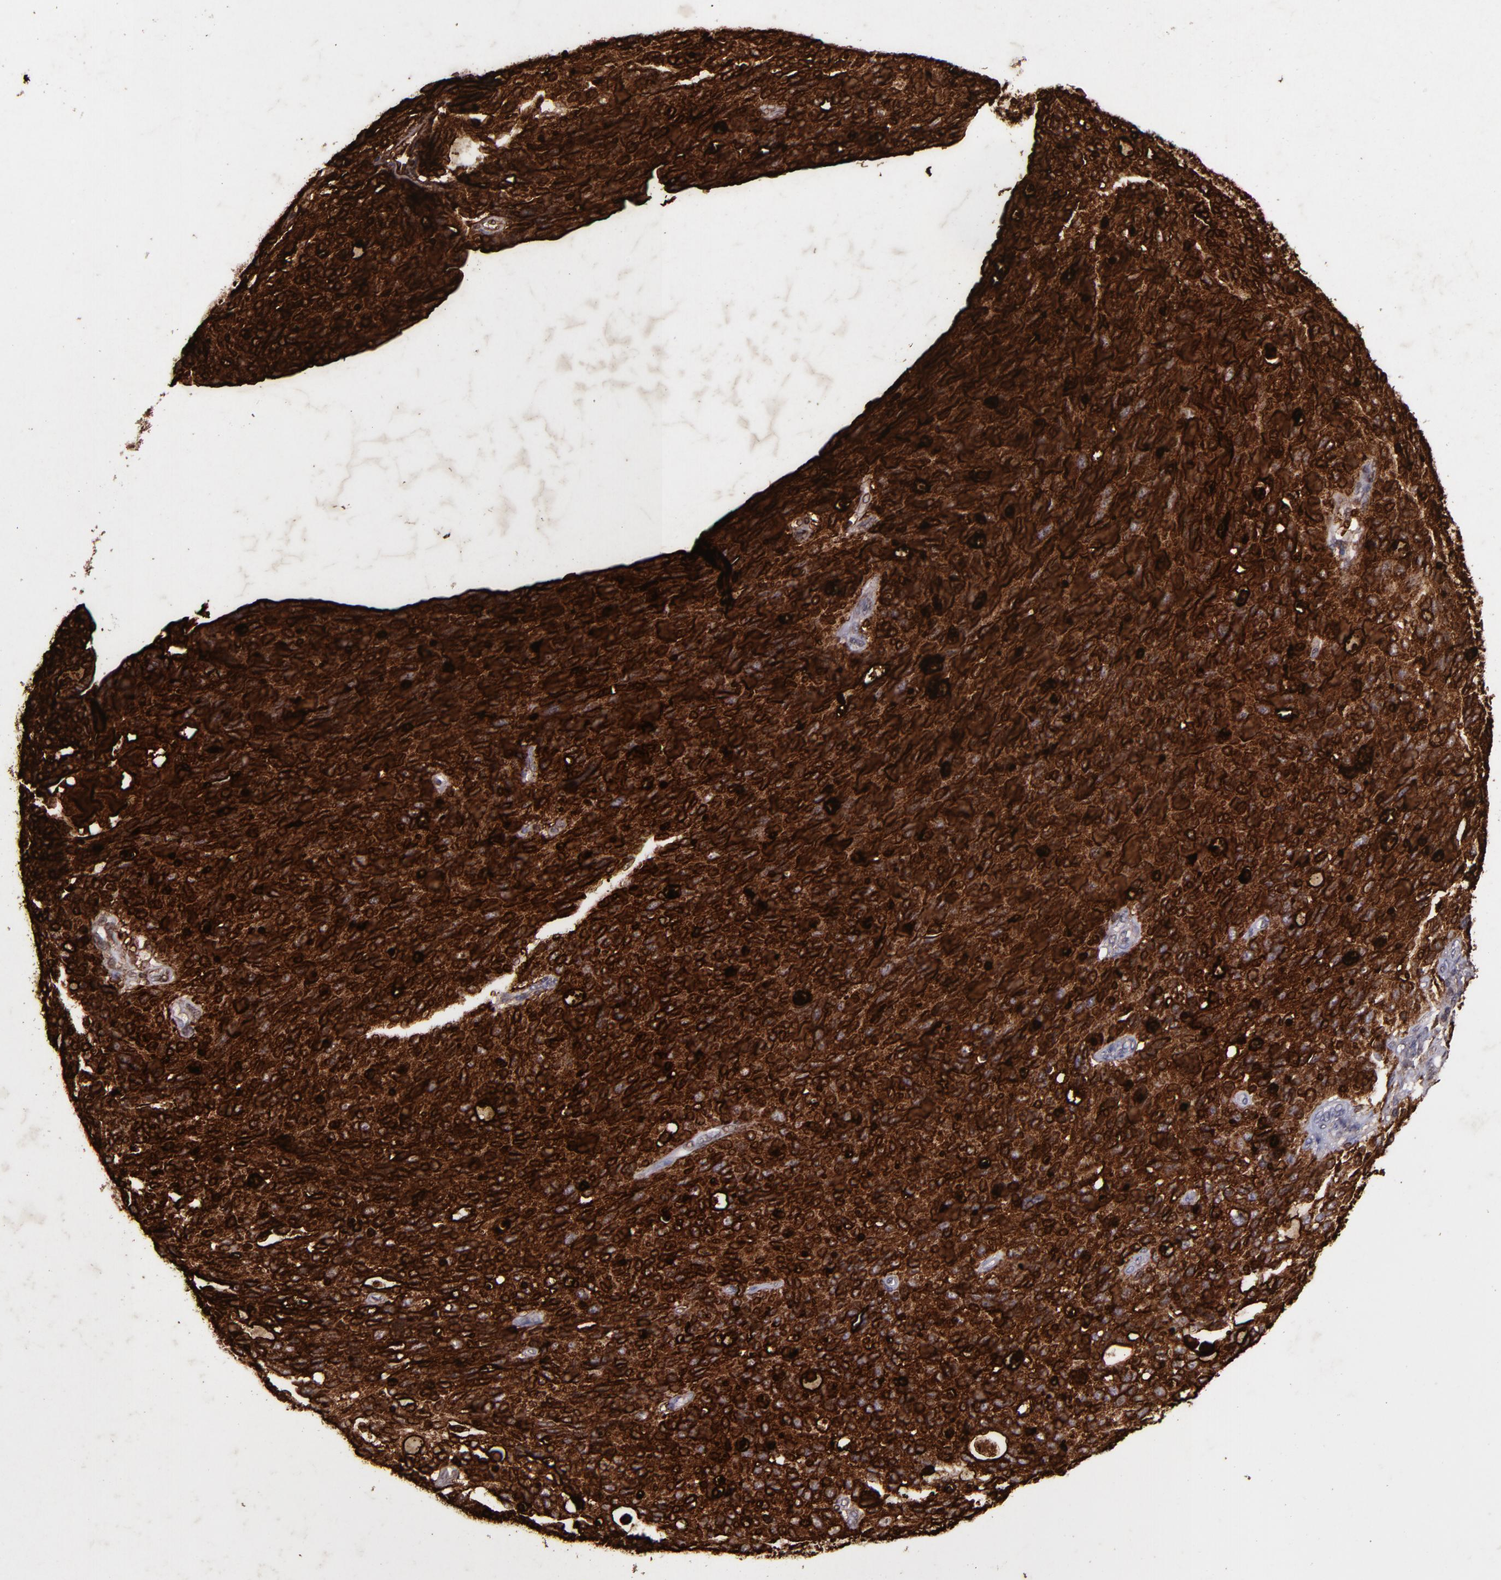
{"staining": {"intensity": "strong", "quantity": ">75%", "location": "cytoplasmic/membranous,nuclear"}, "tissue": "ovarian cancer", "cell_type": "Tumor cells", "image_type": "cancer", "snomed": [{"axis": "morphology", "description": "Carcinoma, endometroid"}, {"axis": "topography", "description": "Ovary"}], "caption": "Endometroid carcinoma (ovarian) stained with immunohistochemistry (IHC) shows strong cytoplasmic/membranous and nuclear positivity in about >75% of tumor cells. The staining is performed using DAB brown chromogen to label protein expression. The nuclei are counter-stained blue using hematoxylin.", "gene": "MFGE8", "patient": {"sex": "female", "age": 60}}